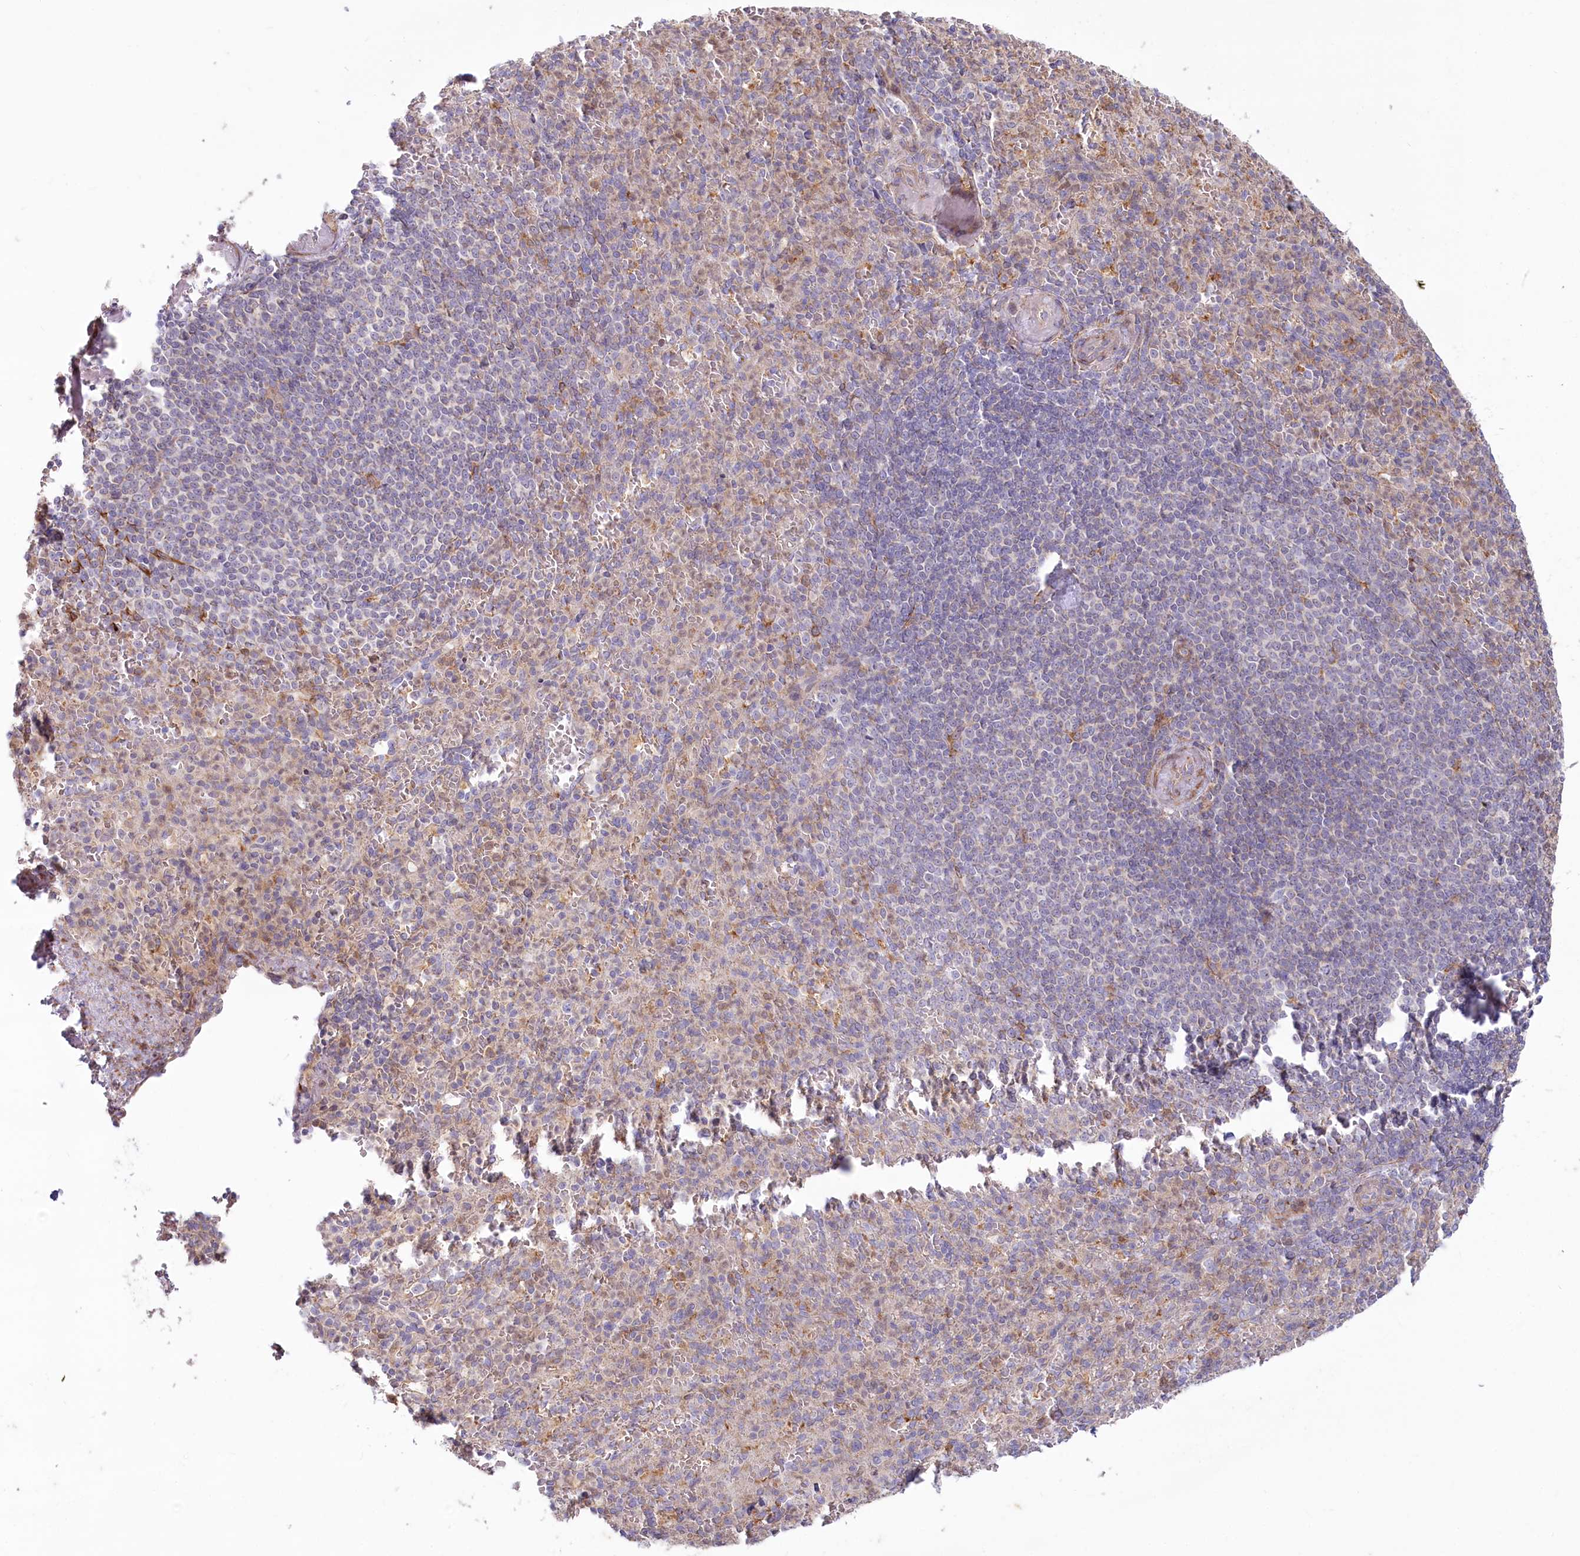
{"staining": {"intensity": "weak", "quantity": "<25%", "location": "cytoplasmic/membranous"}, "tissue": "spleen", "cell_type": "Cells in red pulp", "image_type": "normal", "snomed": [{"axis": "morphology", "description": "Normal tissue, NOS"}, {"axis": "topography", "description": "Spleen"}], "caption": "A high-resolution image shows immunohistochemistry (IHC) staining of benign spleen, which reveals no significant staining in cells in red pulp. The staining is performed using DAB (3,3'-diaminobenzidine) brown chromogen with nuclei counter-stained in using hematoxylin.", "gene": "MTG1", "patient": {"sex": "female", "age": 74}}